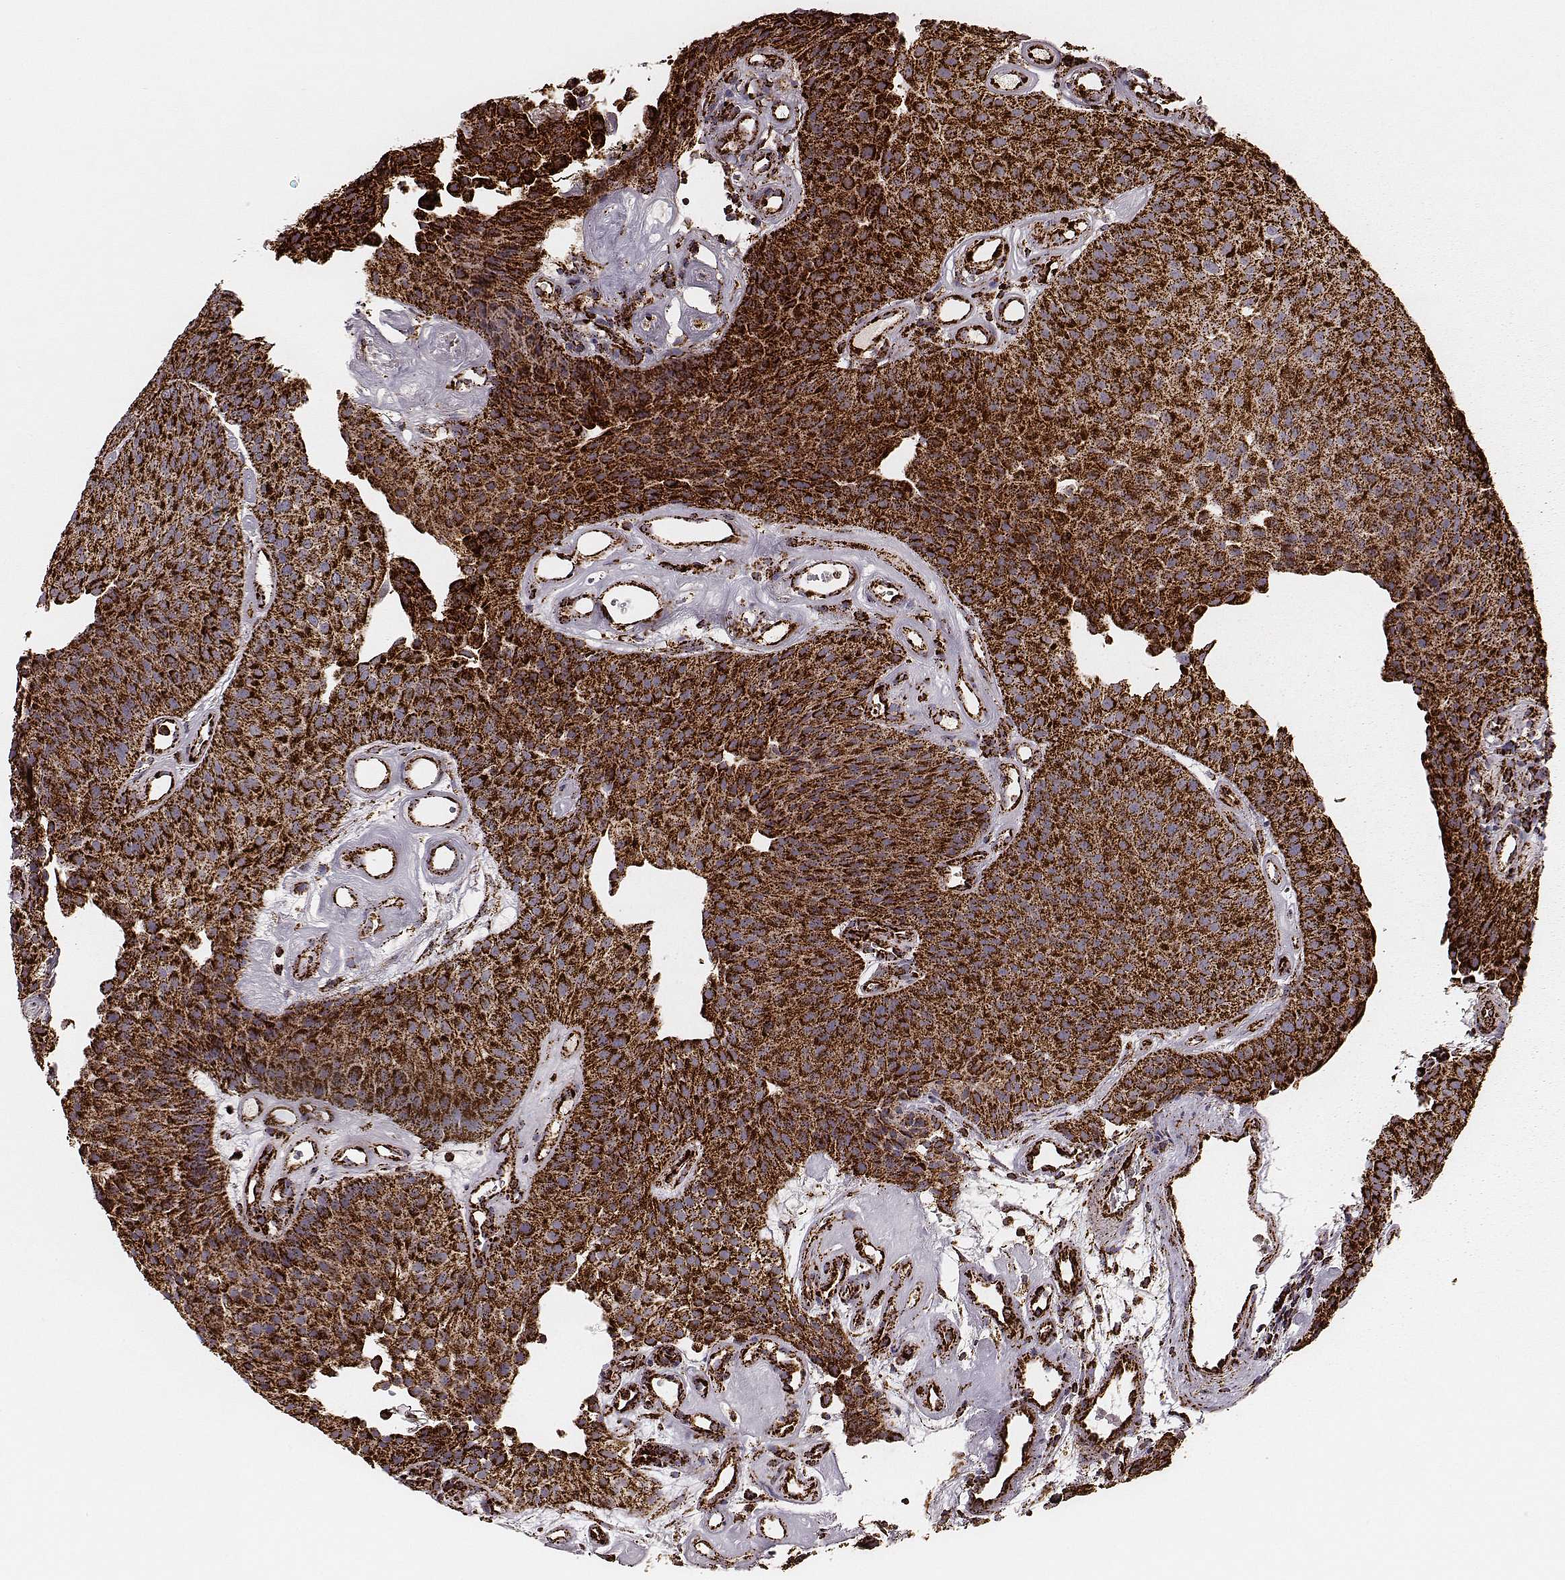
{"staining": {"intensity": "strong", "quantity": ">75%", "location": "cytoplasmic/membranous"}, "tissue": "urothelial cancer", "cell_type": "Tumor cells", "image_type": "cancer", "snomed": [{"axis": "morphology", "description": "Urothelial carcinoma, Low grade"}, {"axis": "topography", "description": "Urinary bladder"}], "caption": "About >75% of tumor cells in low-grade urothelial carcinoma exhibit strong cytoplasmic/membranous protein positivity as visualized by brown immunohistochemical staining.", "gene": "TUFM", "patient": {"sex": "female", "age": 87}}